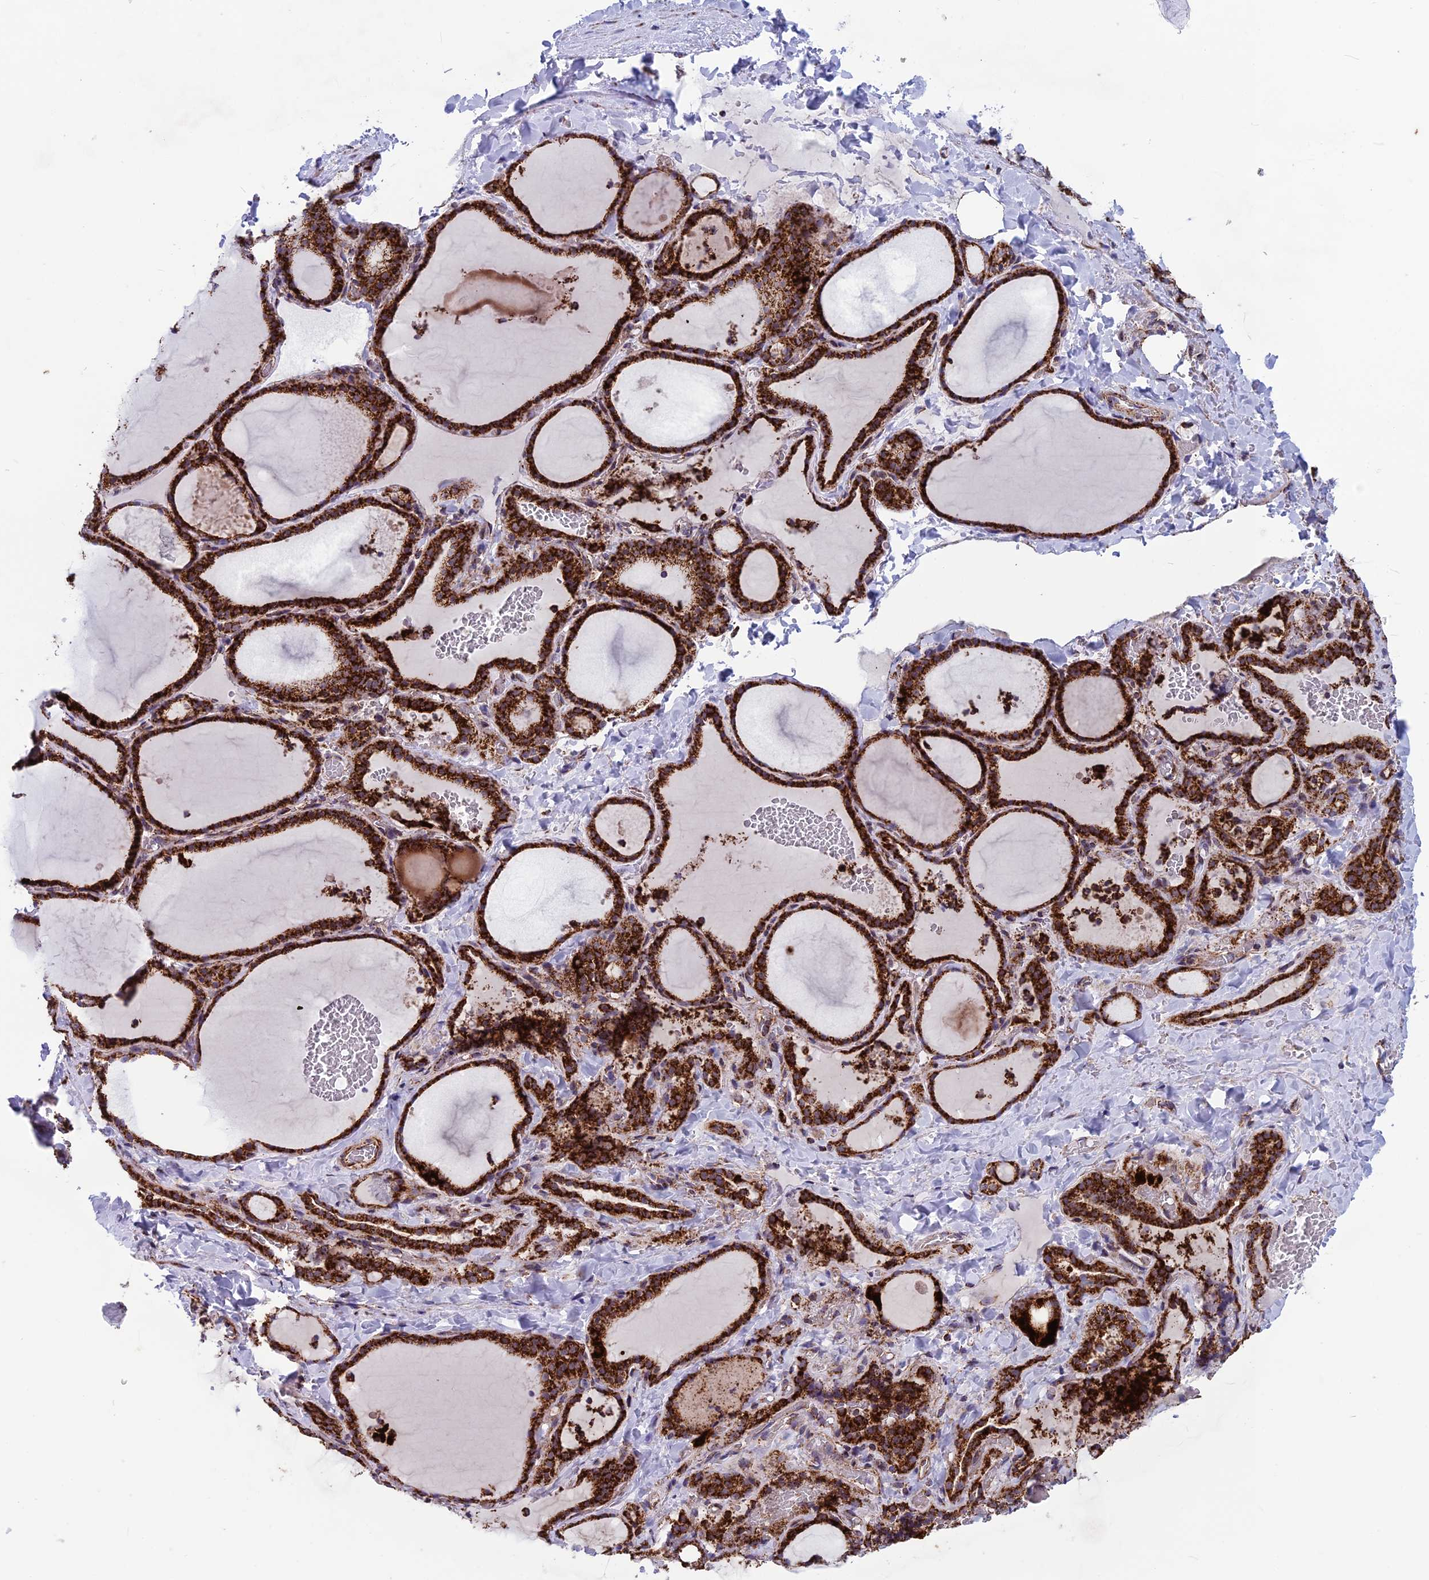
{"staining": {"intensity": "strong", "quantity": ">75%", "location": "cytoplasmic/membranous"}, "tissue": "thyroid gland", "cell_type": "Glandular cells", "image_type": "normal", "snomed": [{"axis": "morphology", "description": "Normal tissue, NOS"}, {"axis": "topography", "description": "Thyroid gland"}], "caption": "Immunohistochemistry of unremarkable thyroid gland shows high levels of strong cytoplasmic/membranous staining in approximately >75% of glandular cells. The protein is shown in brown color, while the nuclei are stained blue.", "gene": "MRPS18B", "patient": {"sex": "female", "age": 22}}